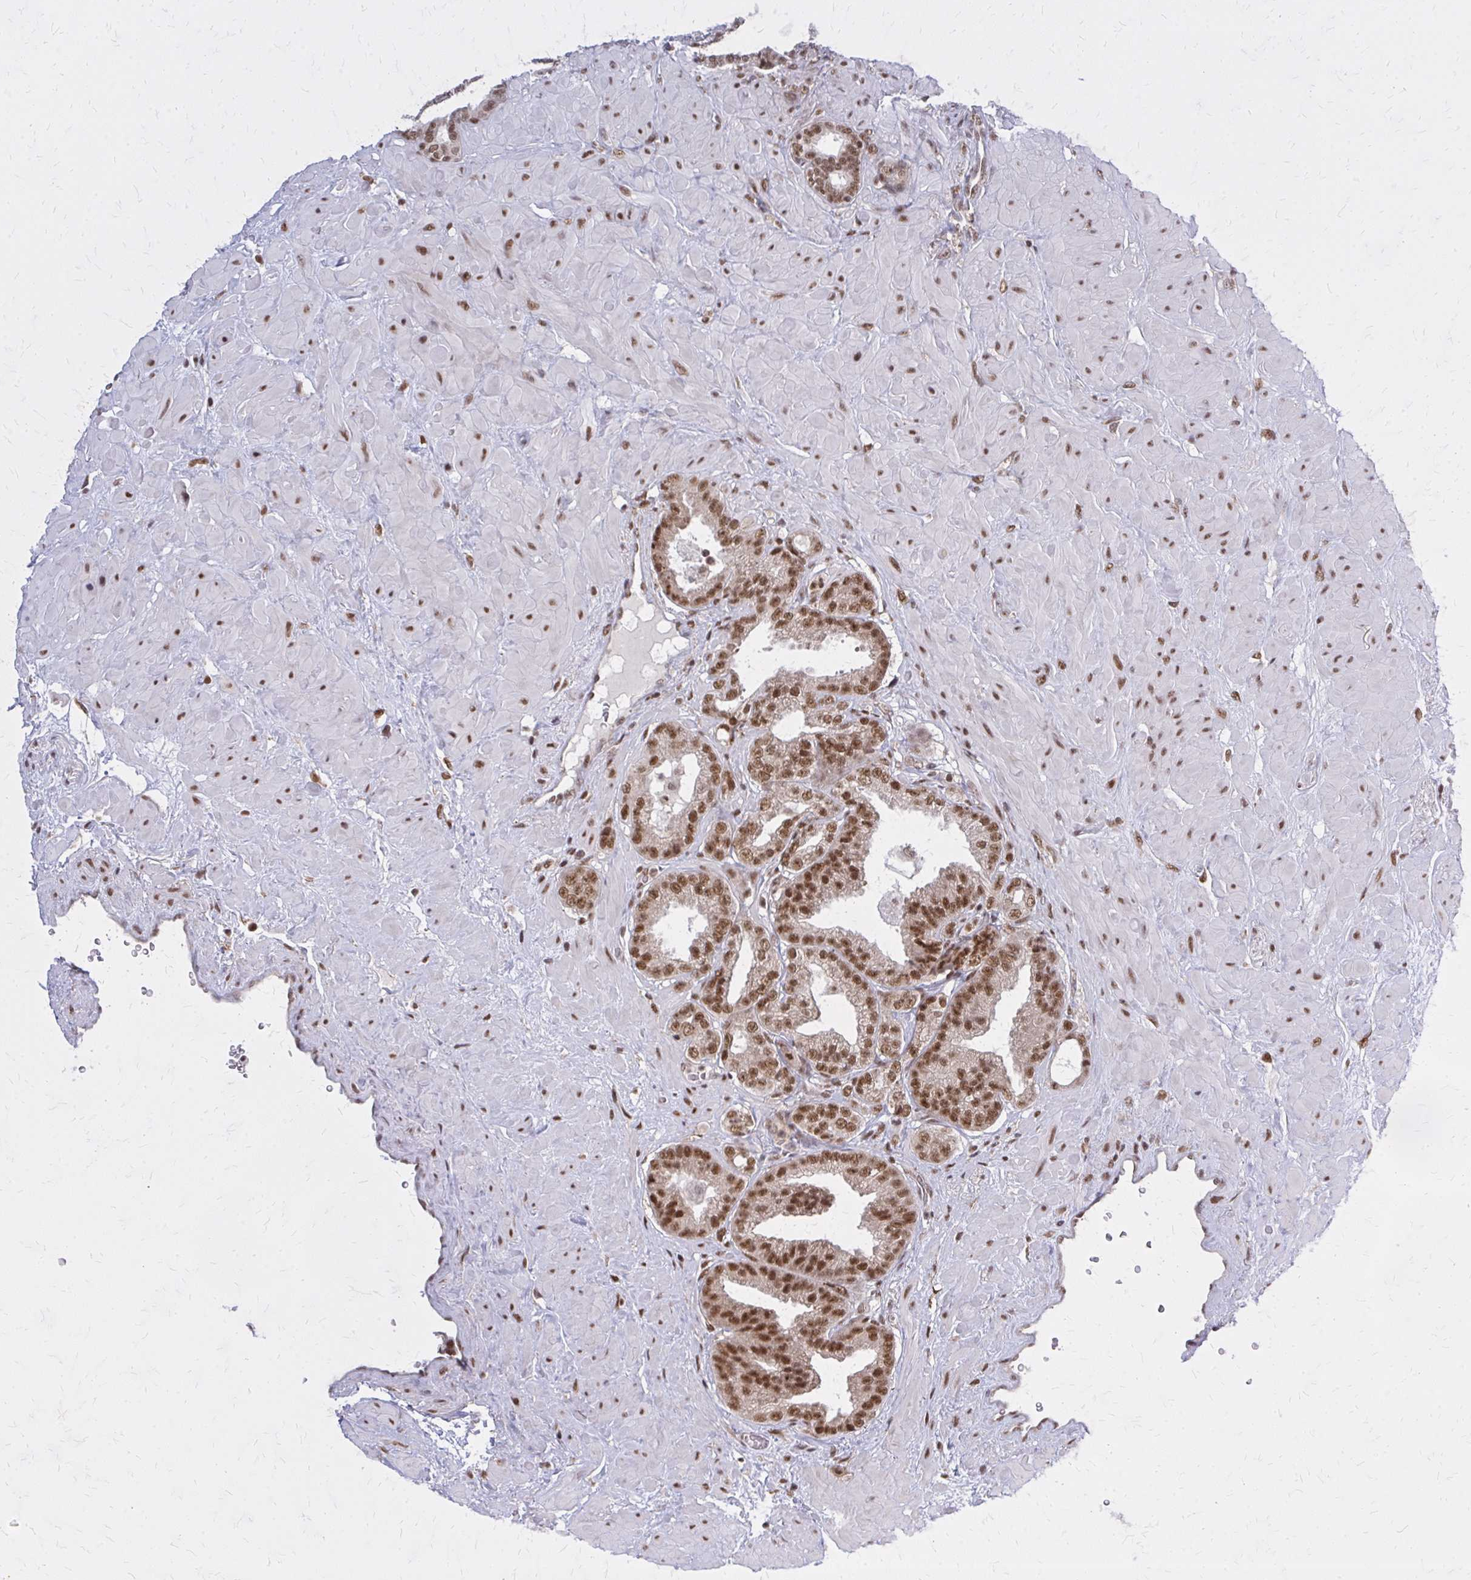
{"staining": {"intensity": "moderate", "quantity": ">75%", "location": "nuclear"}, "tissue": "prostate cancer", "cell_type": "Tumor cells", "image_type": "cancer", "snomed": [{"axis": "morphology", "description": "Adenocarcinoma, High grade"}, {"axis": "topography", "description": "Prostate"}], "caption": "Immunohistochemistry (IHC) micrograph of human prostate cancer (high-grade adenocarcinoma) stained for a protein (brown), which displays medium levels of moderate nuclear expression in approximately >75% of tumor cells.", "gene": "HDAC3", "patient": {"sex": "male", "age": 68}}